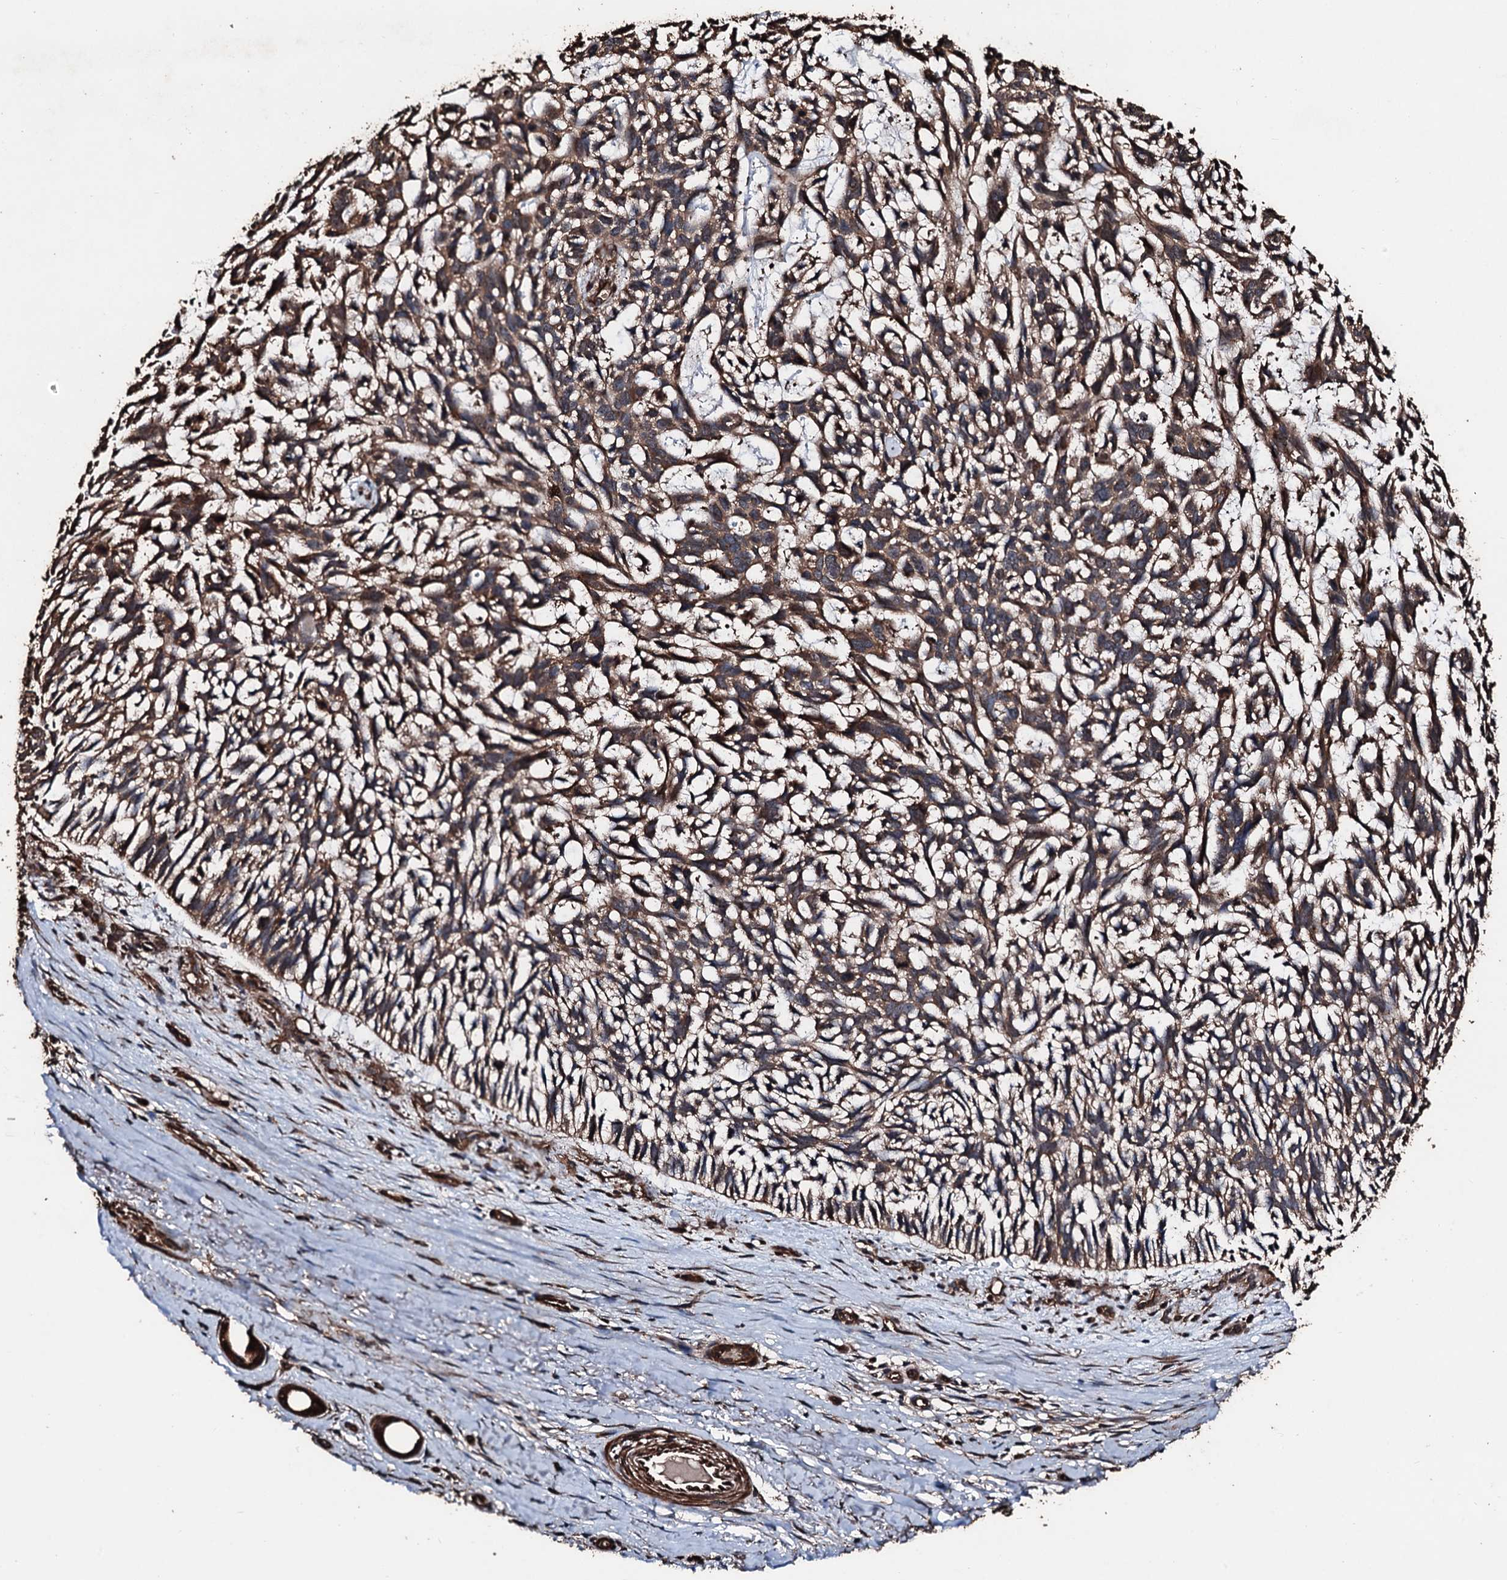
{"staining": {"intensity": "moderate", "quantity": "25%-75%", "location": "cytoplasmic/membranous"}, "tissue": "skin cancer", "cell_type": "Tumor cells", "image_type": "cancer", "snomed": [{"axis": "morphology", "description": "Basal cell carcinoma"}, {"axis": "topography", "description": "Skin"}], "caption": "A brown stain shows moderate cytoplasmic/membranous expression of a protein in basal cell carcinoma (skin) tumor cells. The staining is performed using DAB brown chromogen to label protein expression. The nuclei are counter-stained blue using hematoxylin.", "gene": "KIF18A", "patient": {"sex": "male", "age": 88}}